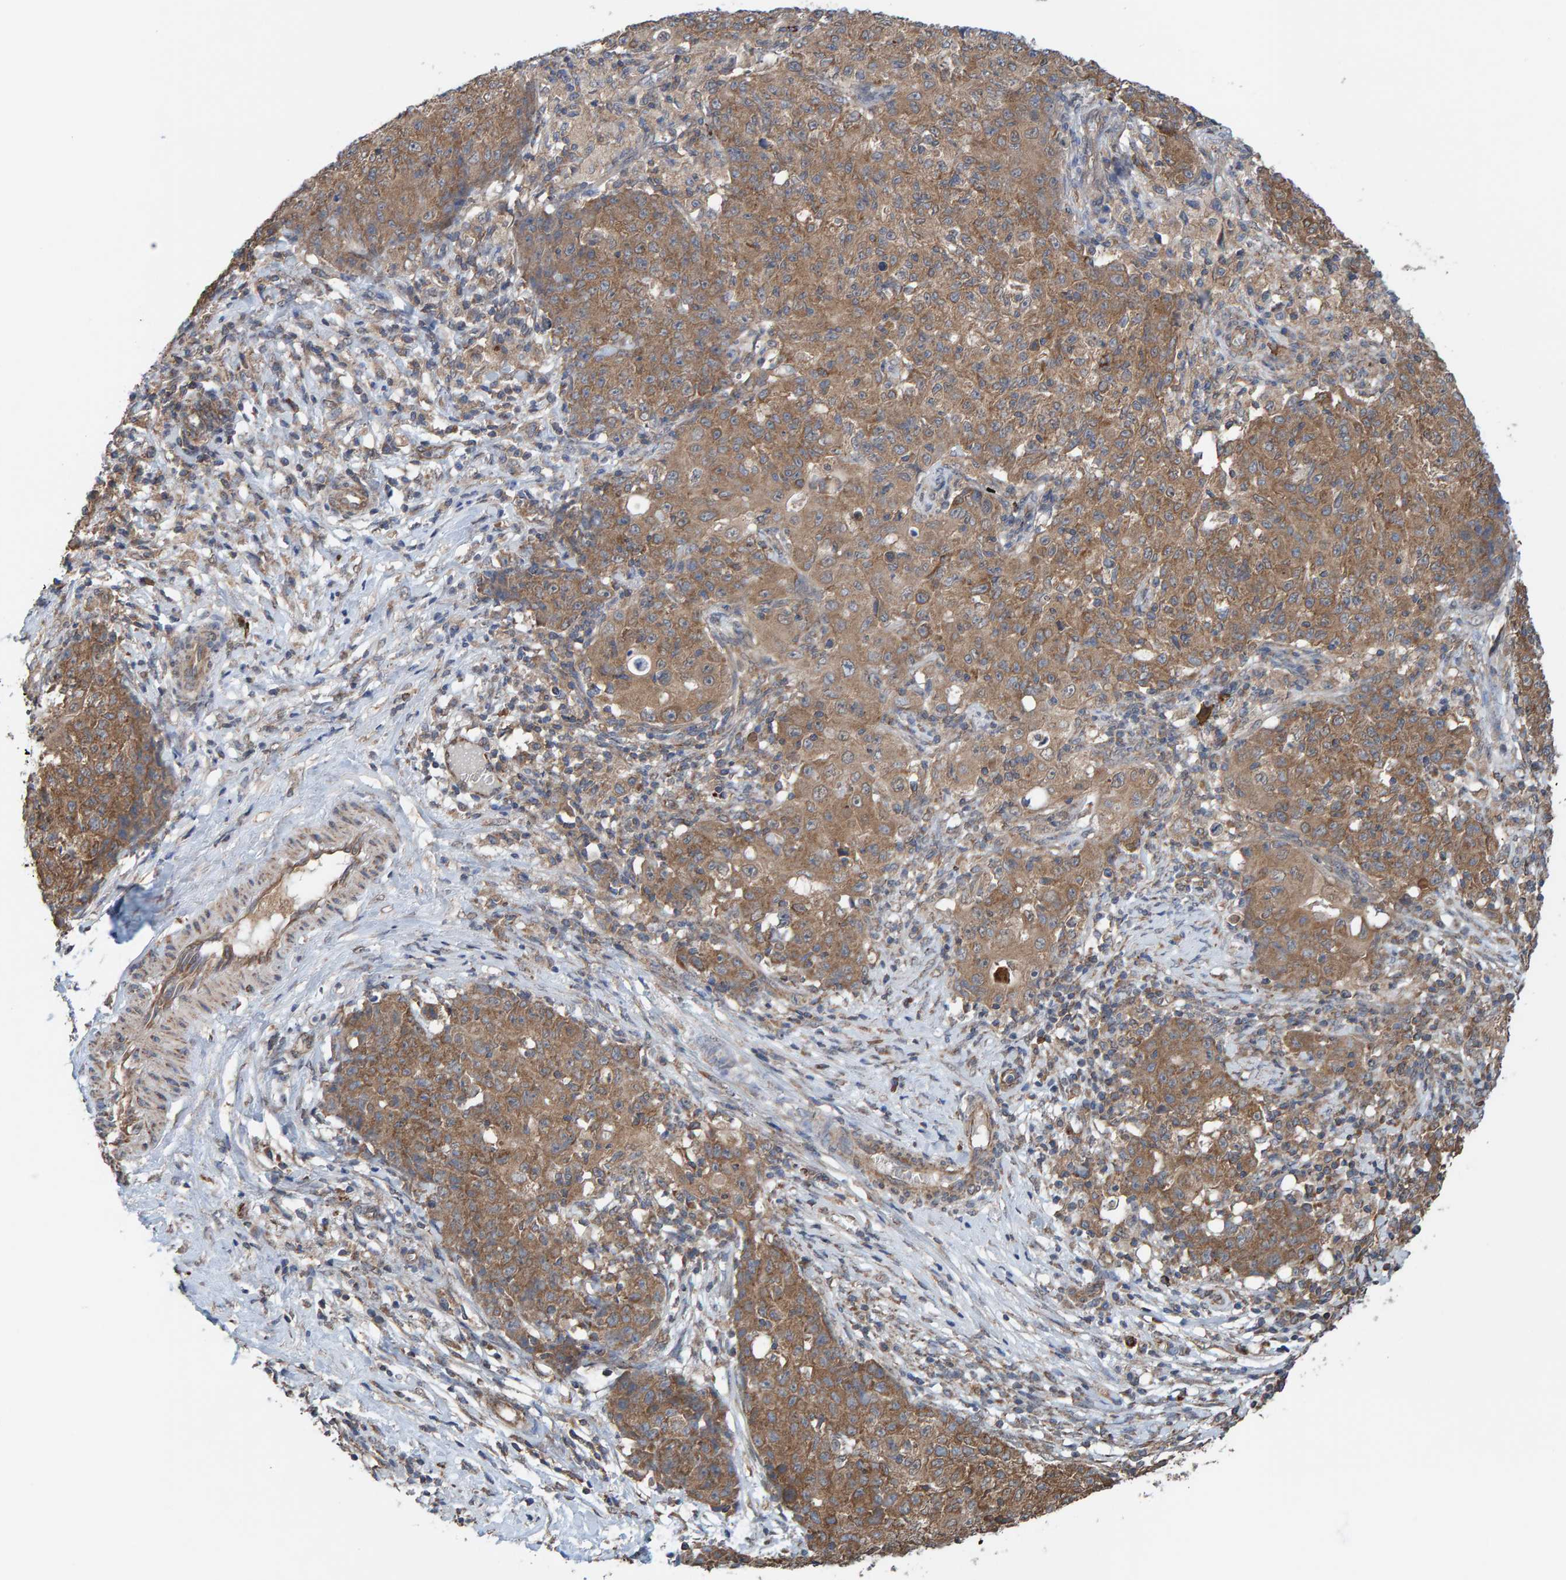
{"staining": {"intensity": "moderate", "quantity": ">75%", "location": "cytoplasmic/membranous"}, "tissue": "ovarian cancer", "cell_type": "Tumor cells", "image_type": "cancer", "snomed": [{"axis": "morphology", "description": "Carcinoma, endometroid"}, {"axis": "topography", "description": "Ovary"}], "caption": "Protein staining displays moderate cytoplasmic/membranous positivity in approximately >75% of tumor cells in ovarian cancer.", "gene": "LRSAM1", "patient": {"sex": "female", "age": 42}}